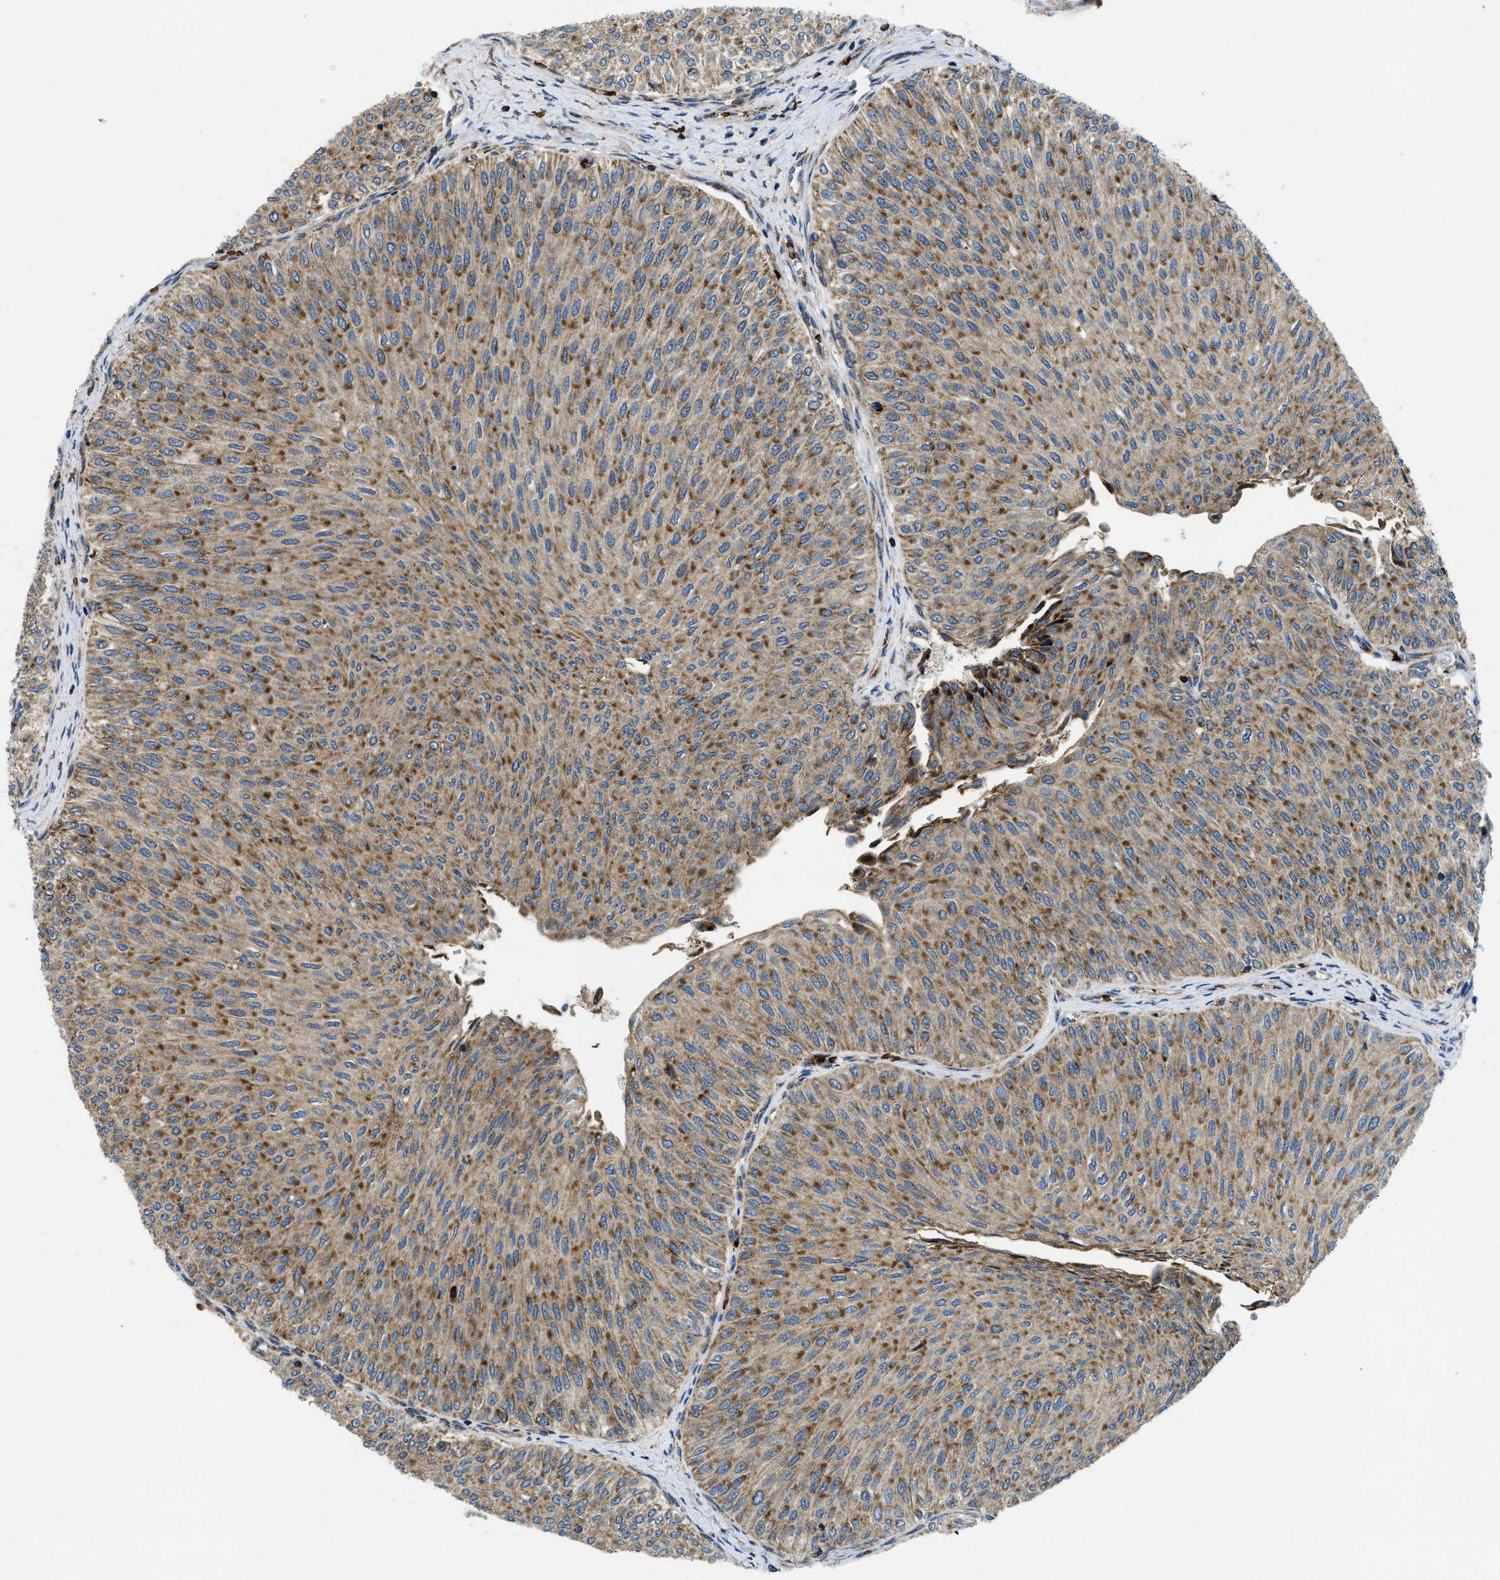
{"staining": {"intensity": "moderate", "quantity": ">75%", "location": "cytoplasmic/membranous"}, "tissue": "urothelial cancer", "cell_type": "Tumor cells", "image_type": "cancer", "snomed": [{"axis": "morphology", "description": "Urothelial carcinoma, Low grade"}, {"axis": "topography", "description": "Urinary bladder"}], "caption": "Immunohistochemistry staining of urothelial cancer, which exhibits medium levels of moderate cytoplasmic/membranous expression in approximately >75% of tumor cells indicating moderate cytoplasmic/membranous protein staining. The staining was performed using DAB (3,3'-diaminobenzidine) (brown) for protein detection and nuclei were counterstained in hematoxylin (blue).", "gene": "CSPG4", "patient": {"sex": "male", "age": 78}}